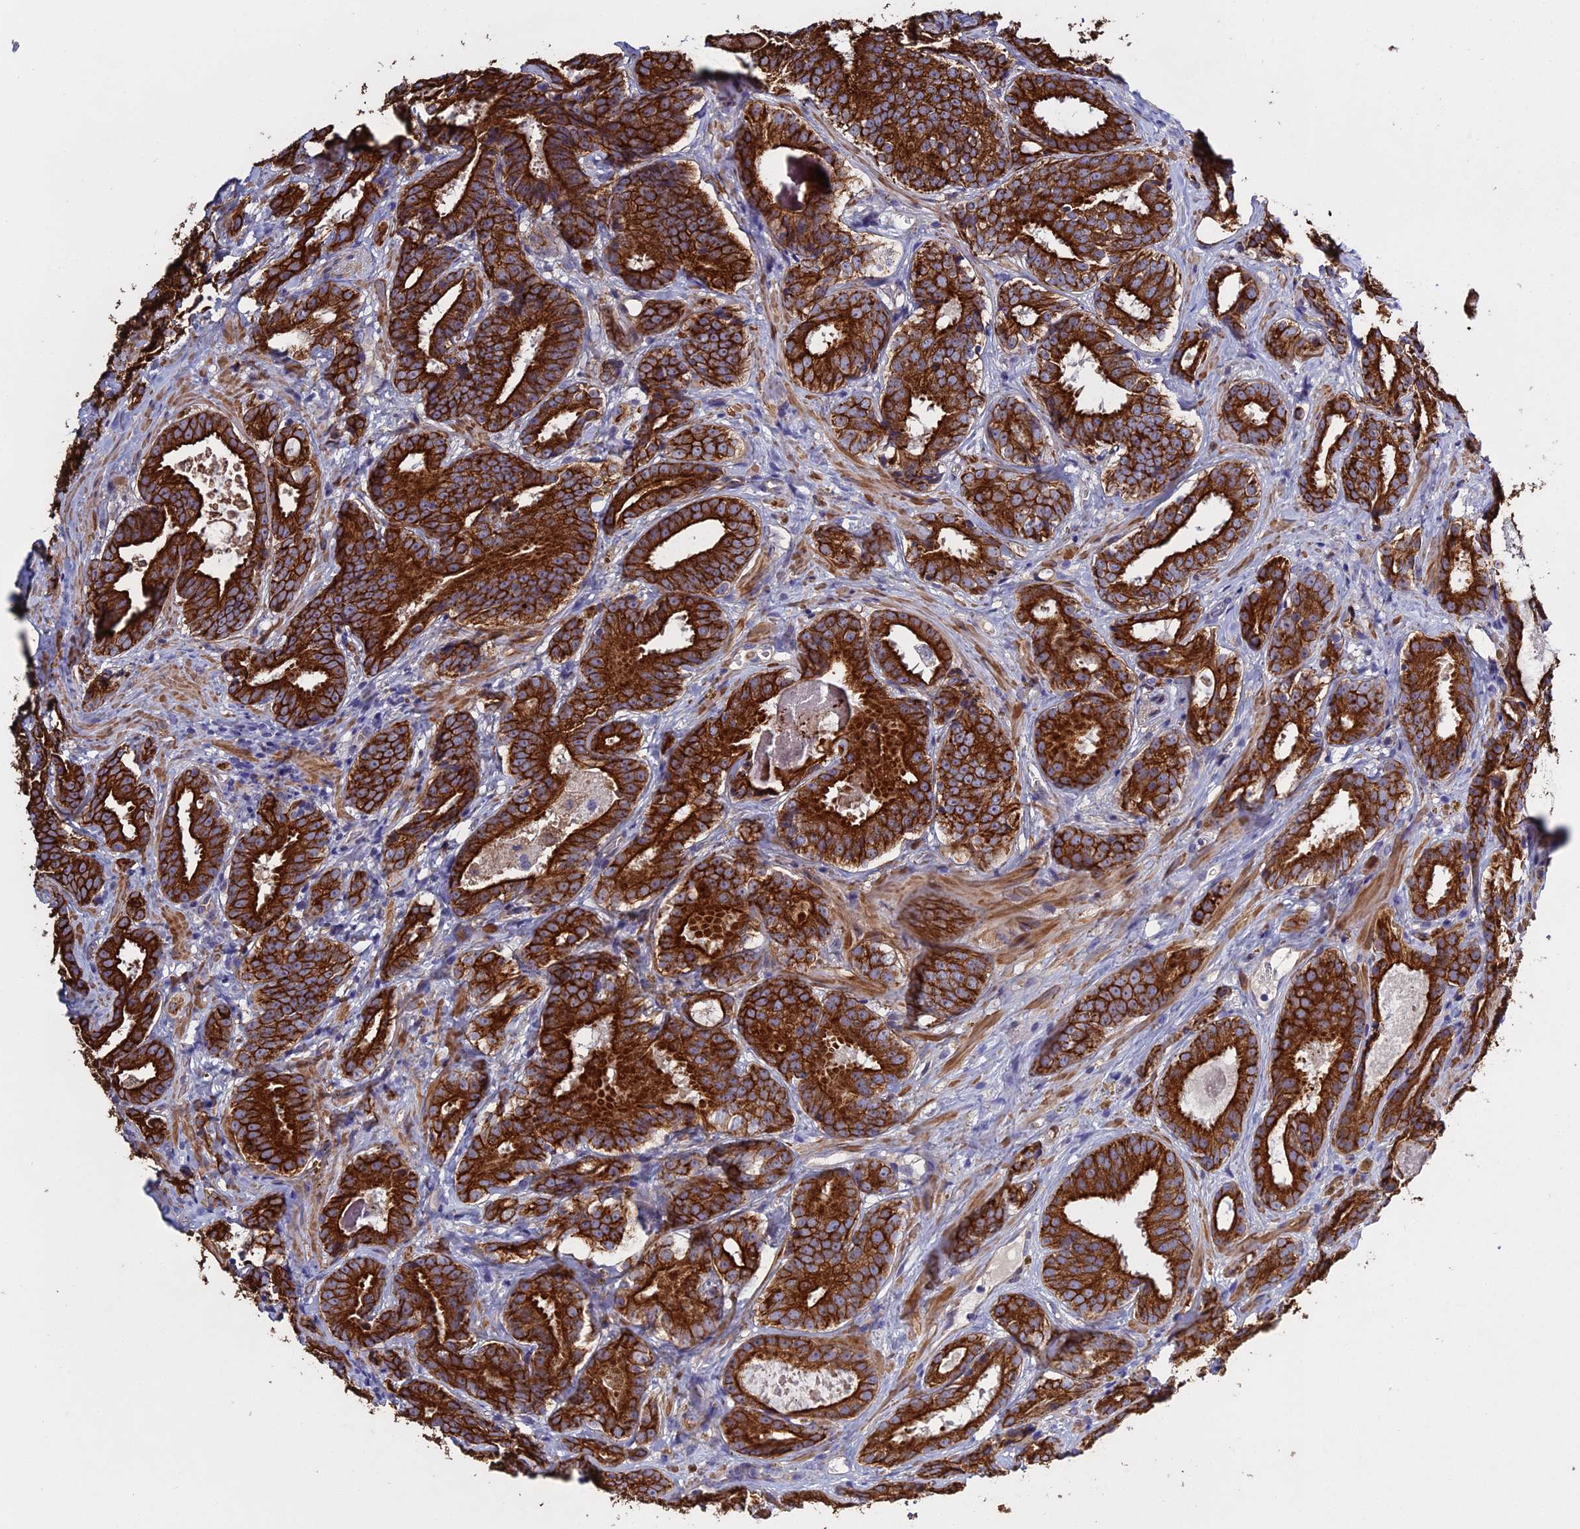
{"staining": {"intensity": "strong", "quantity": ">75%", "location": "cytoplasmic/membranous"}, "tissue": "prostate cancer", "cell_type": "Tumor cells", "image_type": "cancer", "snomed": [{"axis": "morphology", "description": "Adenocarcinoma, High grade"}, {"axis": "topography", "description": "Prostate"}], "caption": "Prostate cancer (adenocarcinoma (high-grade)) stained with DAB (3,3'-diaminobenzidine) immunohistochemistry demonstrates high levels of strong cytoplasmic/membranous expression in about >75% of tumor cells.", "gene": "LZTS2", "patient": {"sex": "male", "age": 57}}